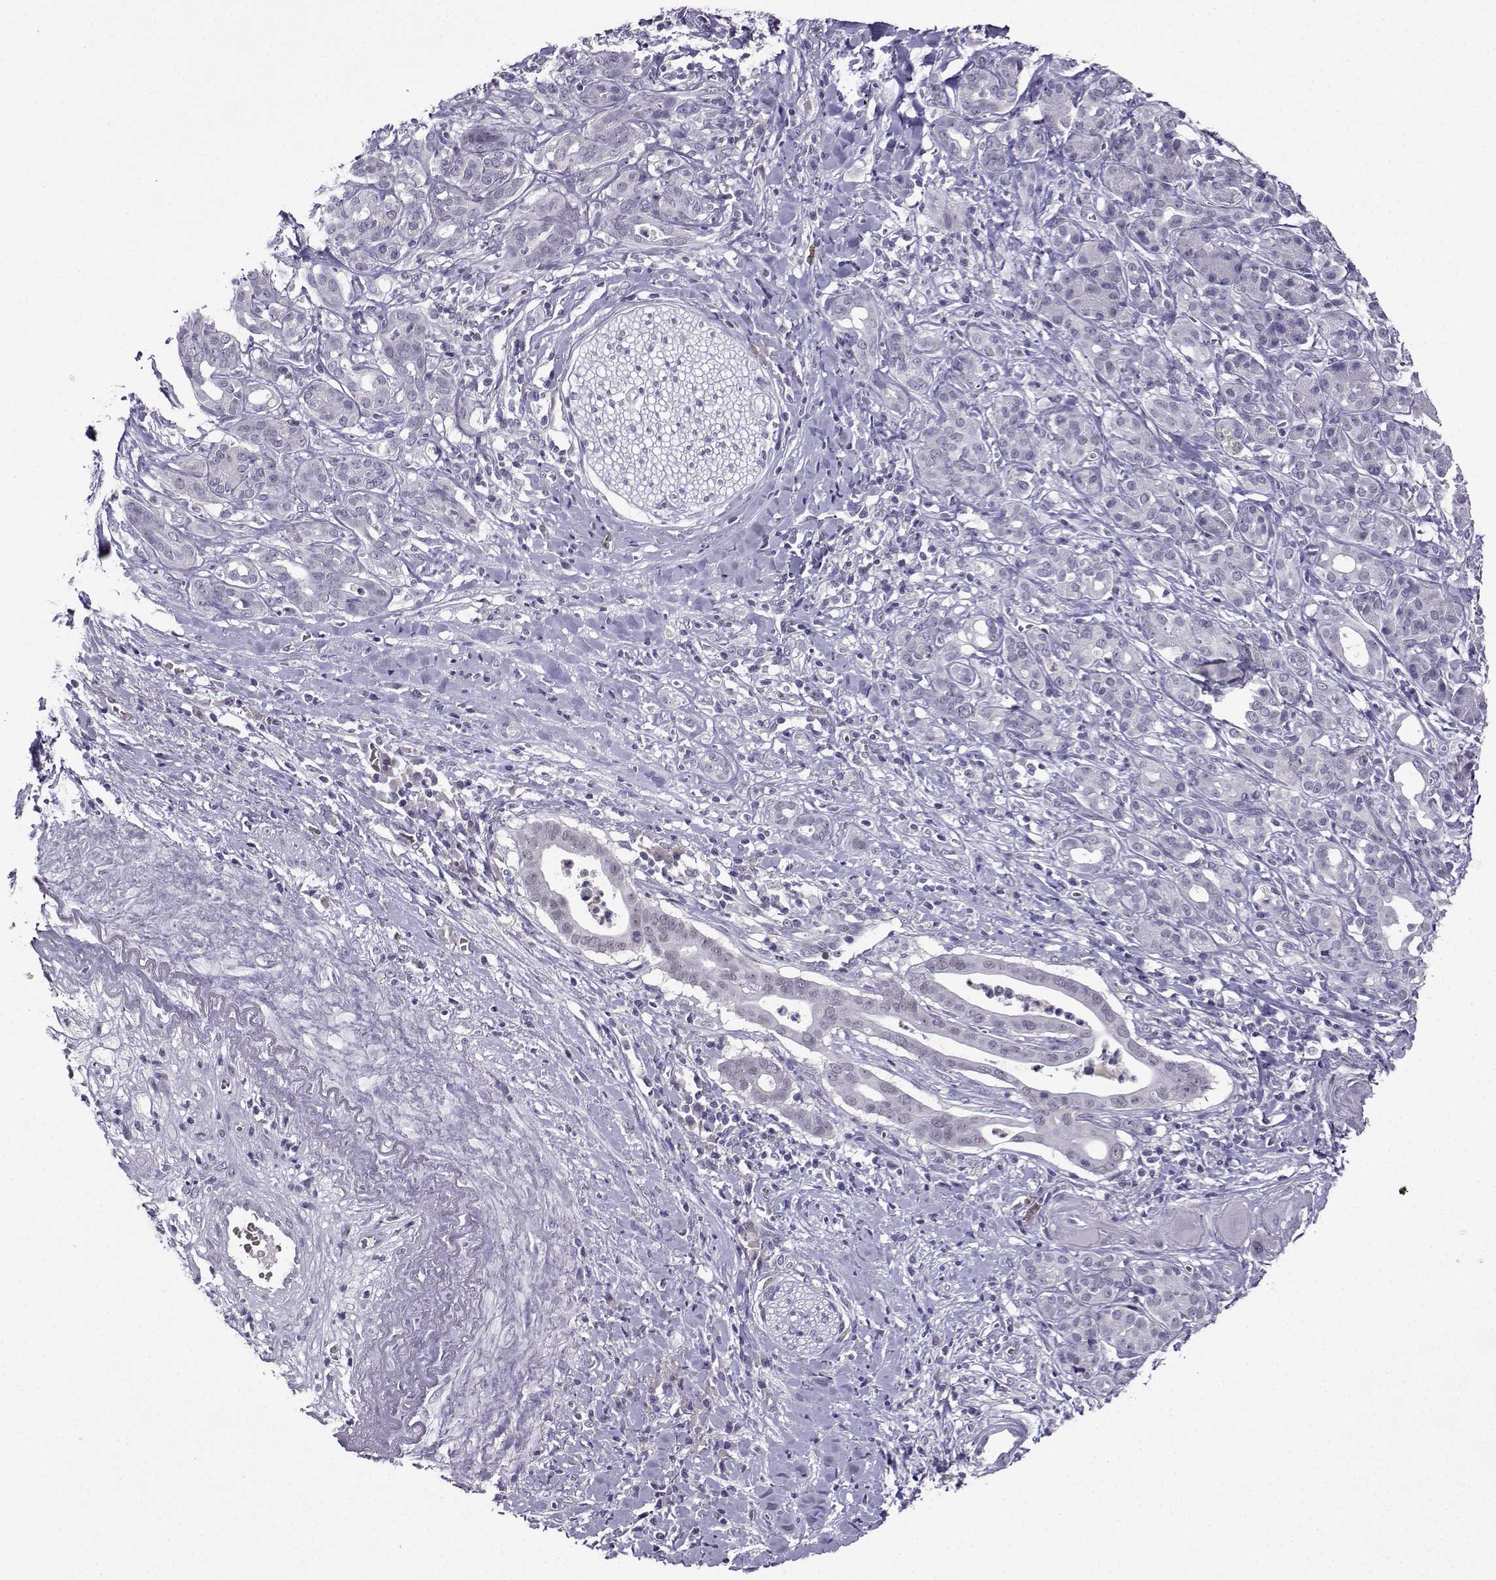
{"staining": {"intensity": "negative", "quantity": "none", "location": "none"}, "tissue": "pancreatic cancer", "cell_type": "Tumor cells", "image_type": "cancer", "snomed": [{"axis": "morphology", "description": "Adenocarcinoma, NOS"}, {"axis": "topography", "description": "Pancreas"}], "caption": "Adenocarcinoma (pancreatic) was stained to show a protein in brown. There is no significant staining in tumor cells.", "gene": "LRFN2", "patient": {"sex": "male", "age": 61}}